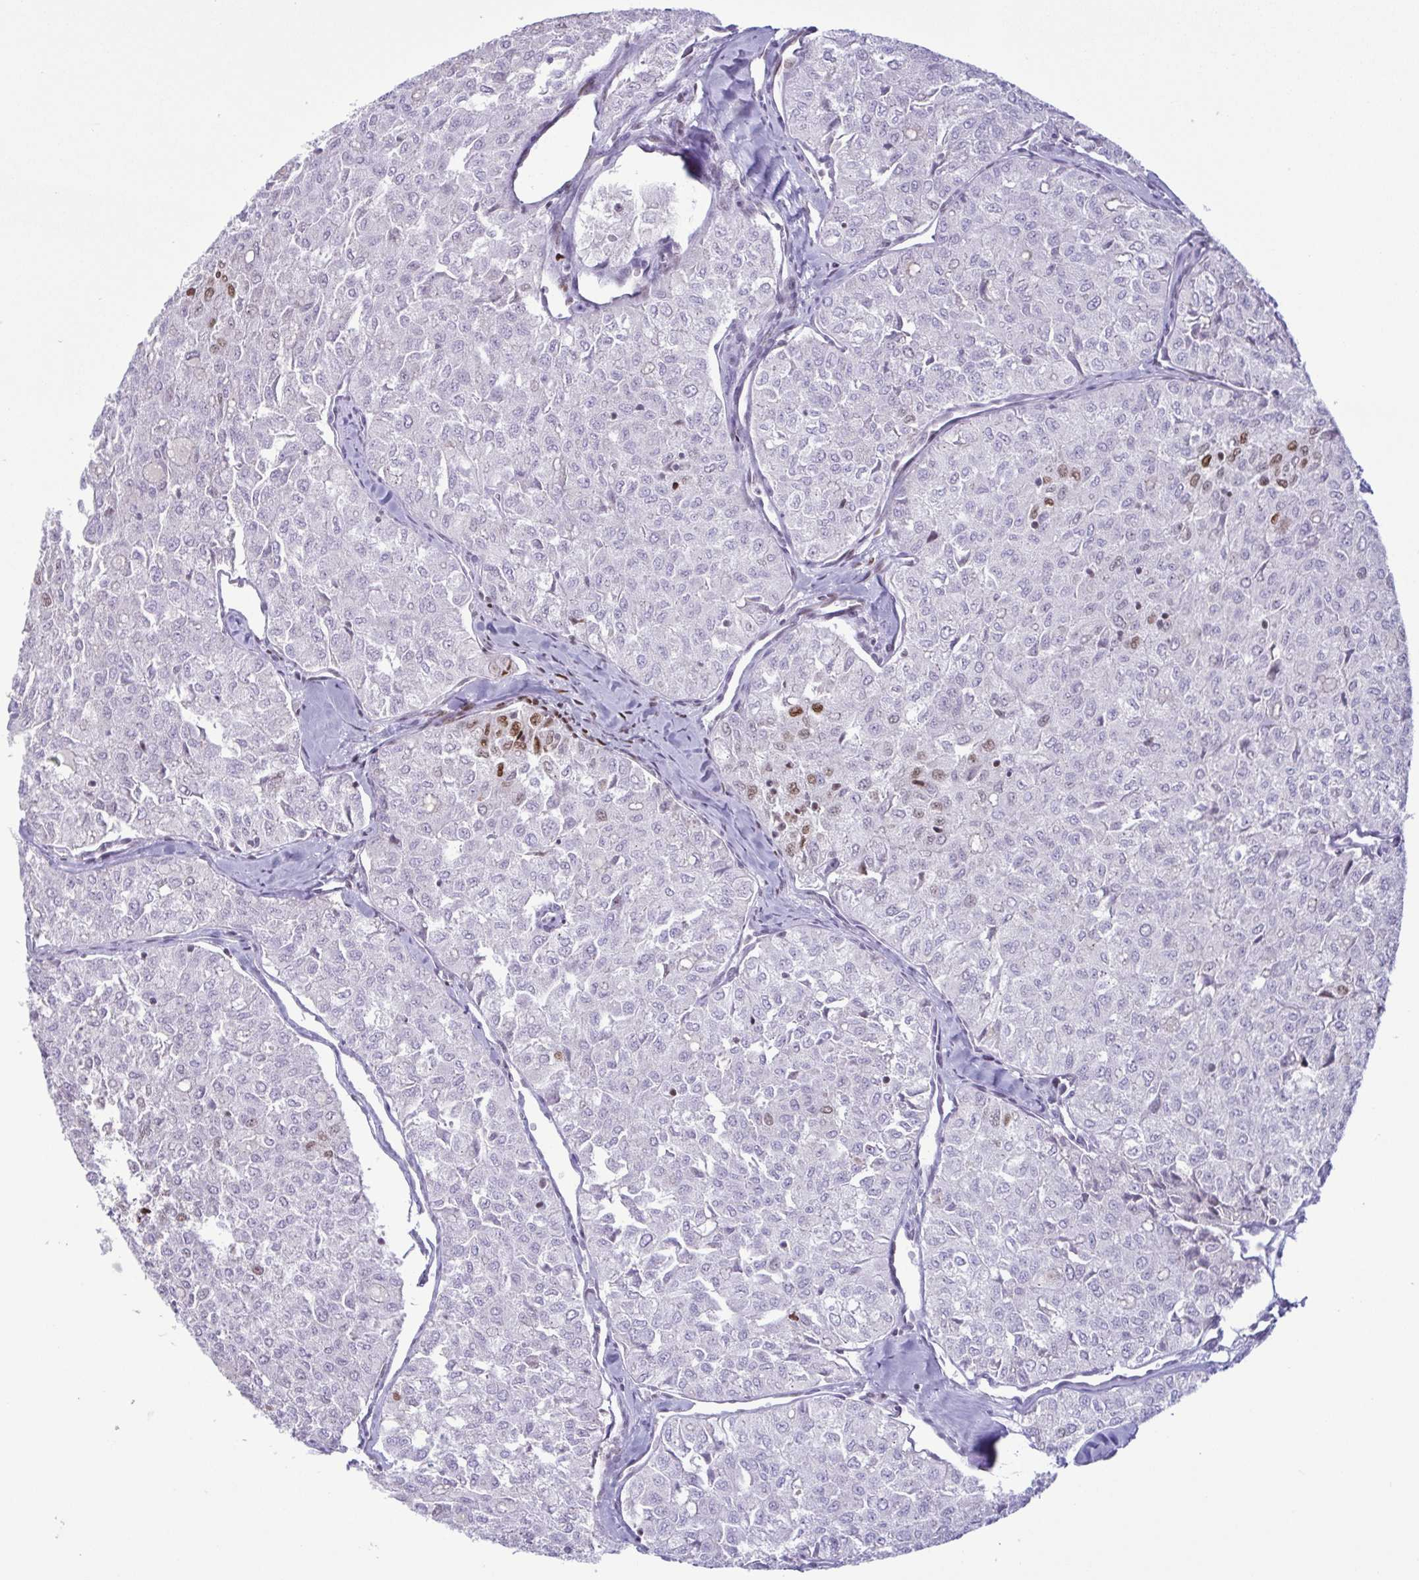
{"staining": {"intensity": "moderate", "quantity": "<25%", "location": "nuclear"}, "tissue": "thyroid cancer", "cell_type": "Tumor cells", "image_type": "cancer", "snomed": [{"axis": "morphology", "description": "Follicular adenoma carcinoma, NOS"}, {"axis": "topography", "description": "Thyroid gland"}], "caption": "Protein positivity by immunohistochemistry (IHC) demonstrates moderate nuclear positivity in approximately <25% of tumor cells in thyroid follicular adenoma carcinoma. The protein is shown in brown color, while the nuclei are stained blue.", "gene": "IRF1", "patient": {"sex": "male", "age": 75}}